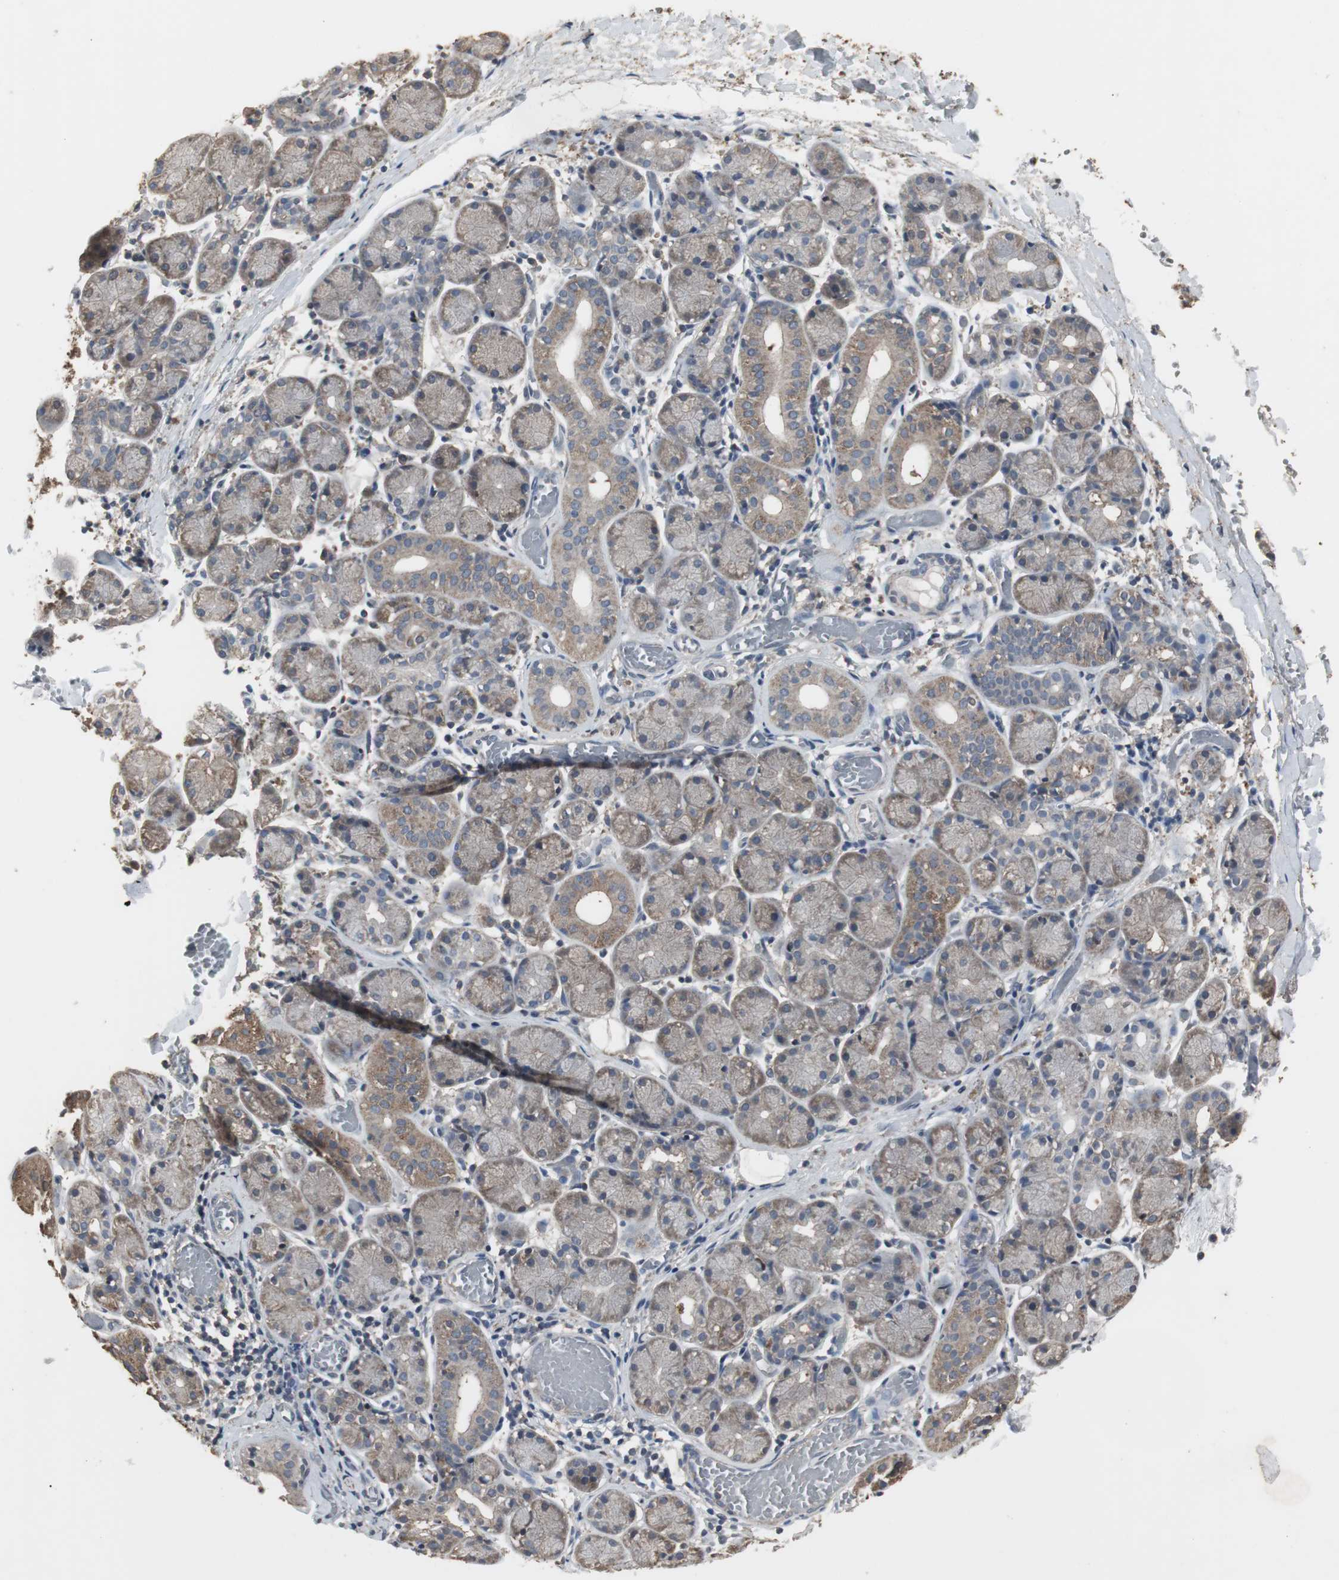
{"staining": {"intensity": "weak", "quantity": "25%-75%", "location": "cytoplasmic/membranous"}, "tissue": "salivary gland", "cell_type": "Glandular cells", "image_type": "normal", "snomed": [{"axis": "morphology", "description": "Normal tissue, NOS"}, {"axis": "topography", "description": "Salivary gland"}], "caption": "Immunohistochemical staining of normal salivary gland exhibits weak cytoplasmic/membranous protein expression in about 25%-75% of glandular cells. (Brightfield microscopy of DAB IHC at high magnification).", "gene": "HPRT1", "patient": {"sex": "female", "age": 24}}